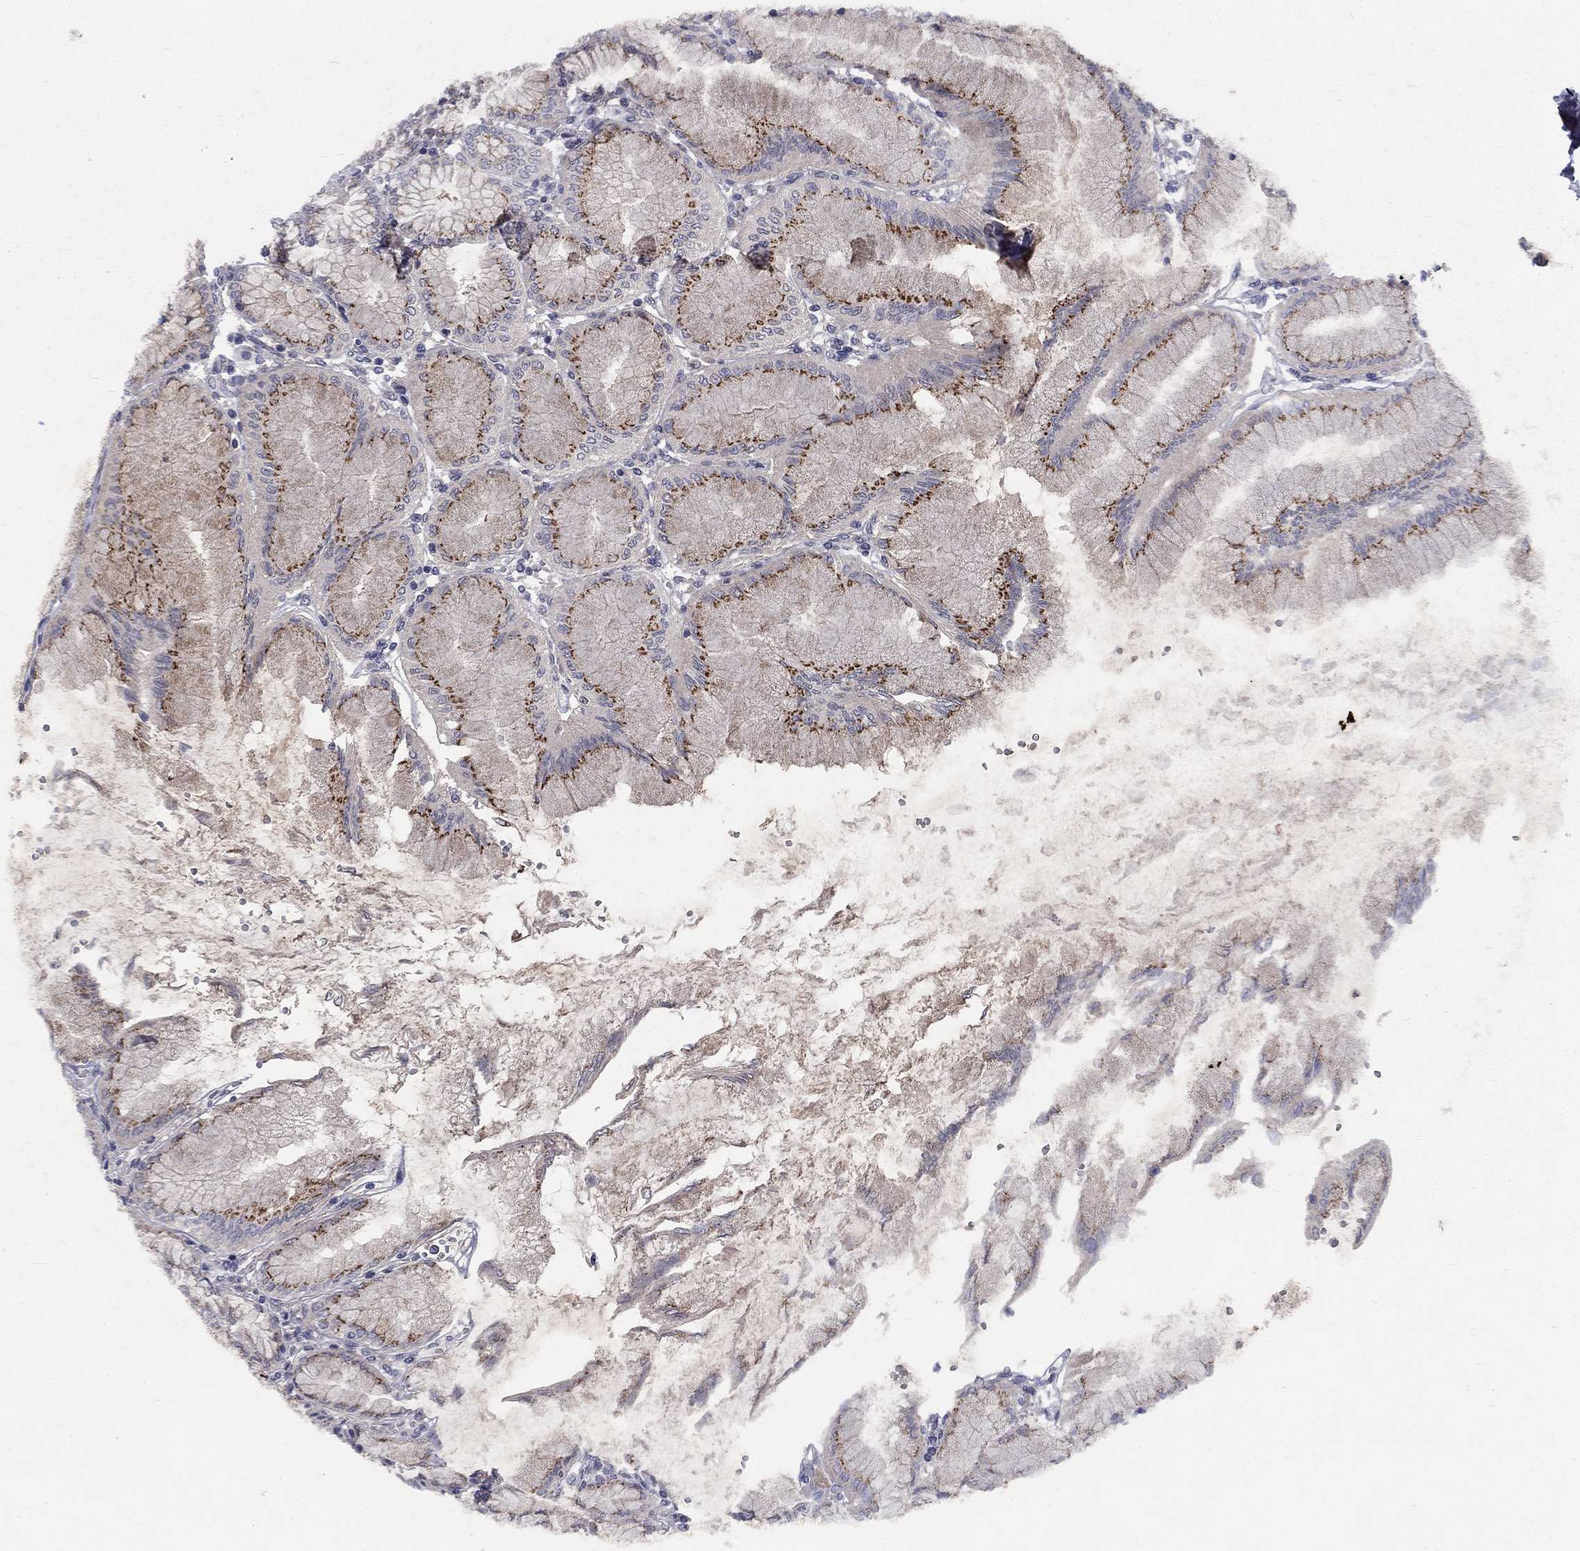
{"staining": {"intensity": "strong", "quantity": "25%-75%", "location": "cytoplasmic/membranous"}, "tissue": "stomach", "cell_type": "Glandular cells", "image_type": "normal", "snomed": [{"axis": "morphology", "description": "Normal tissue, NOS"}, {"axis": "topography", "description": "Skeletal muscle"}, {"axis": "topography", "description": "Stomach"}], "caption": "A brown stain highlights strong cytoplasmic/membranous expression of a protein in glandular cells of benign human stomach.", "gene": "FAM3B", "patient": {"sex": "female", "age": 57}}